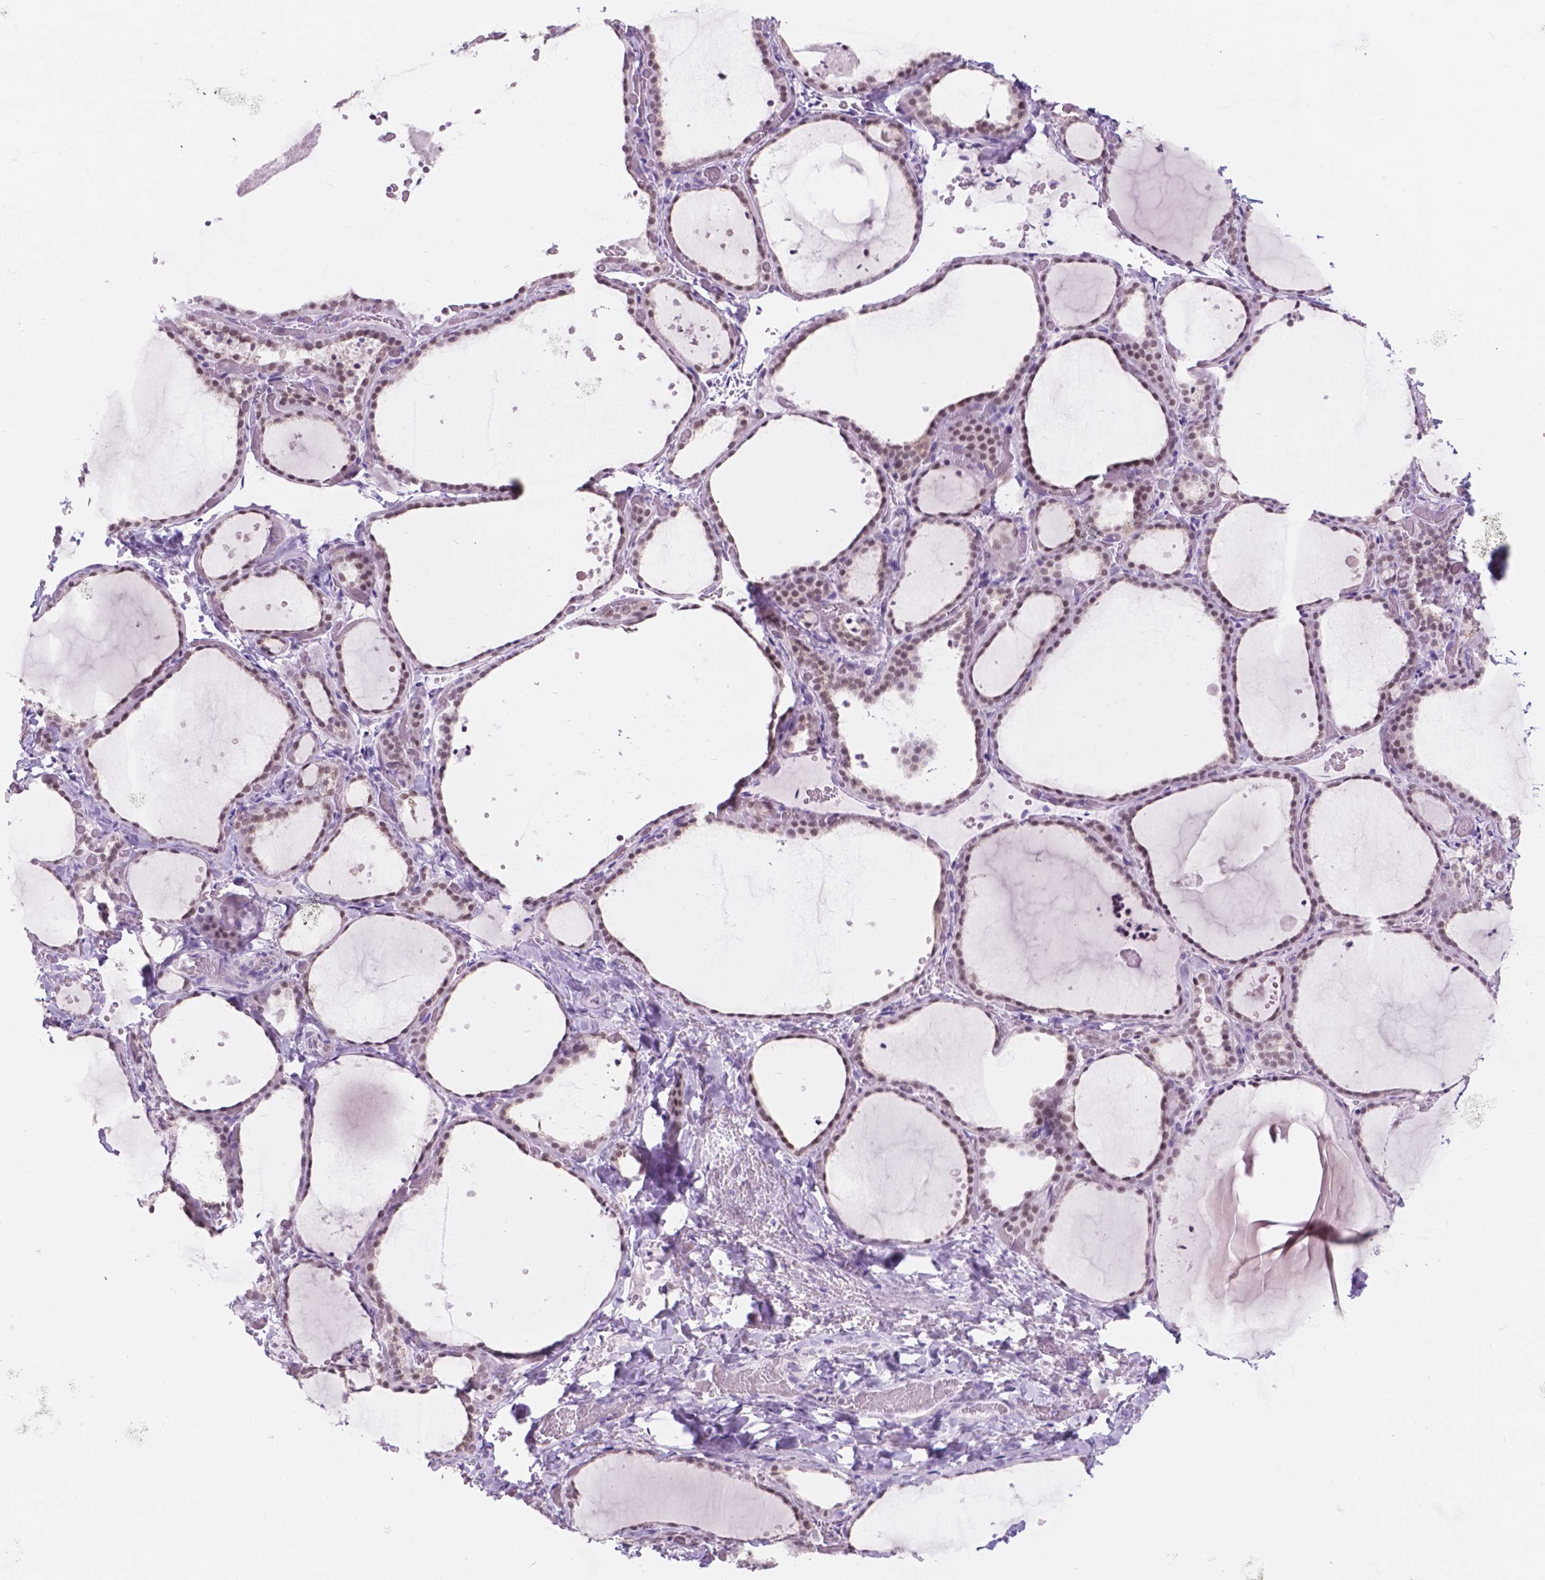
{"staining": {"intensity": "moderate", "quantity": ">75%", "location": "nuclear"}, "tissue": "thyroid gland", "cell_type": "Glandular cells", "image_type": "normal", "snomed": [{"axis": "morphology", "description": "Normal tissue, NOS"}, {"axis": "topography", "description": "Thyroid gland"}], "caption": "Protein staining reveals moderate nuclear expression in about >75% of glandular cells in normal thyroid gland.", "gene": "DCC", "patient": {"sex": "female", "age": 36}}